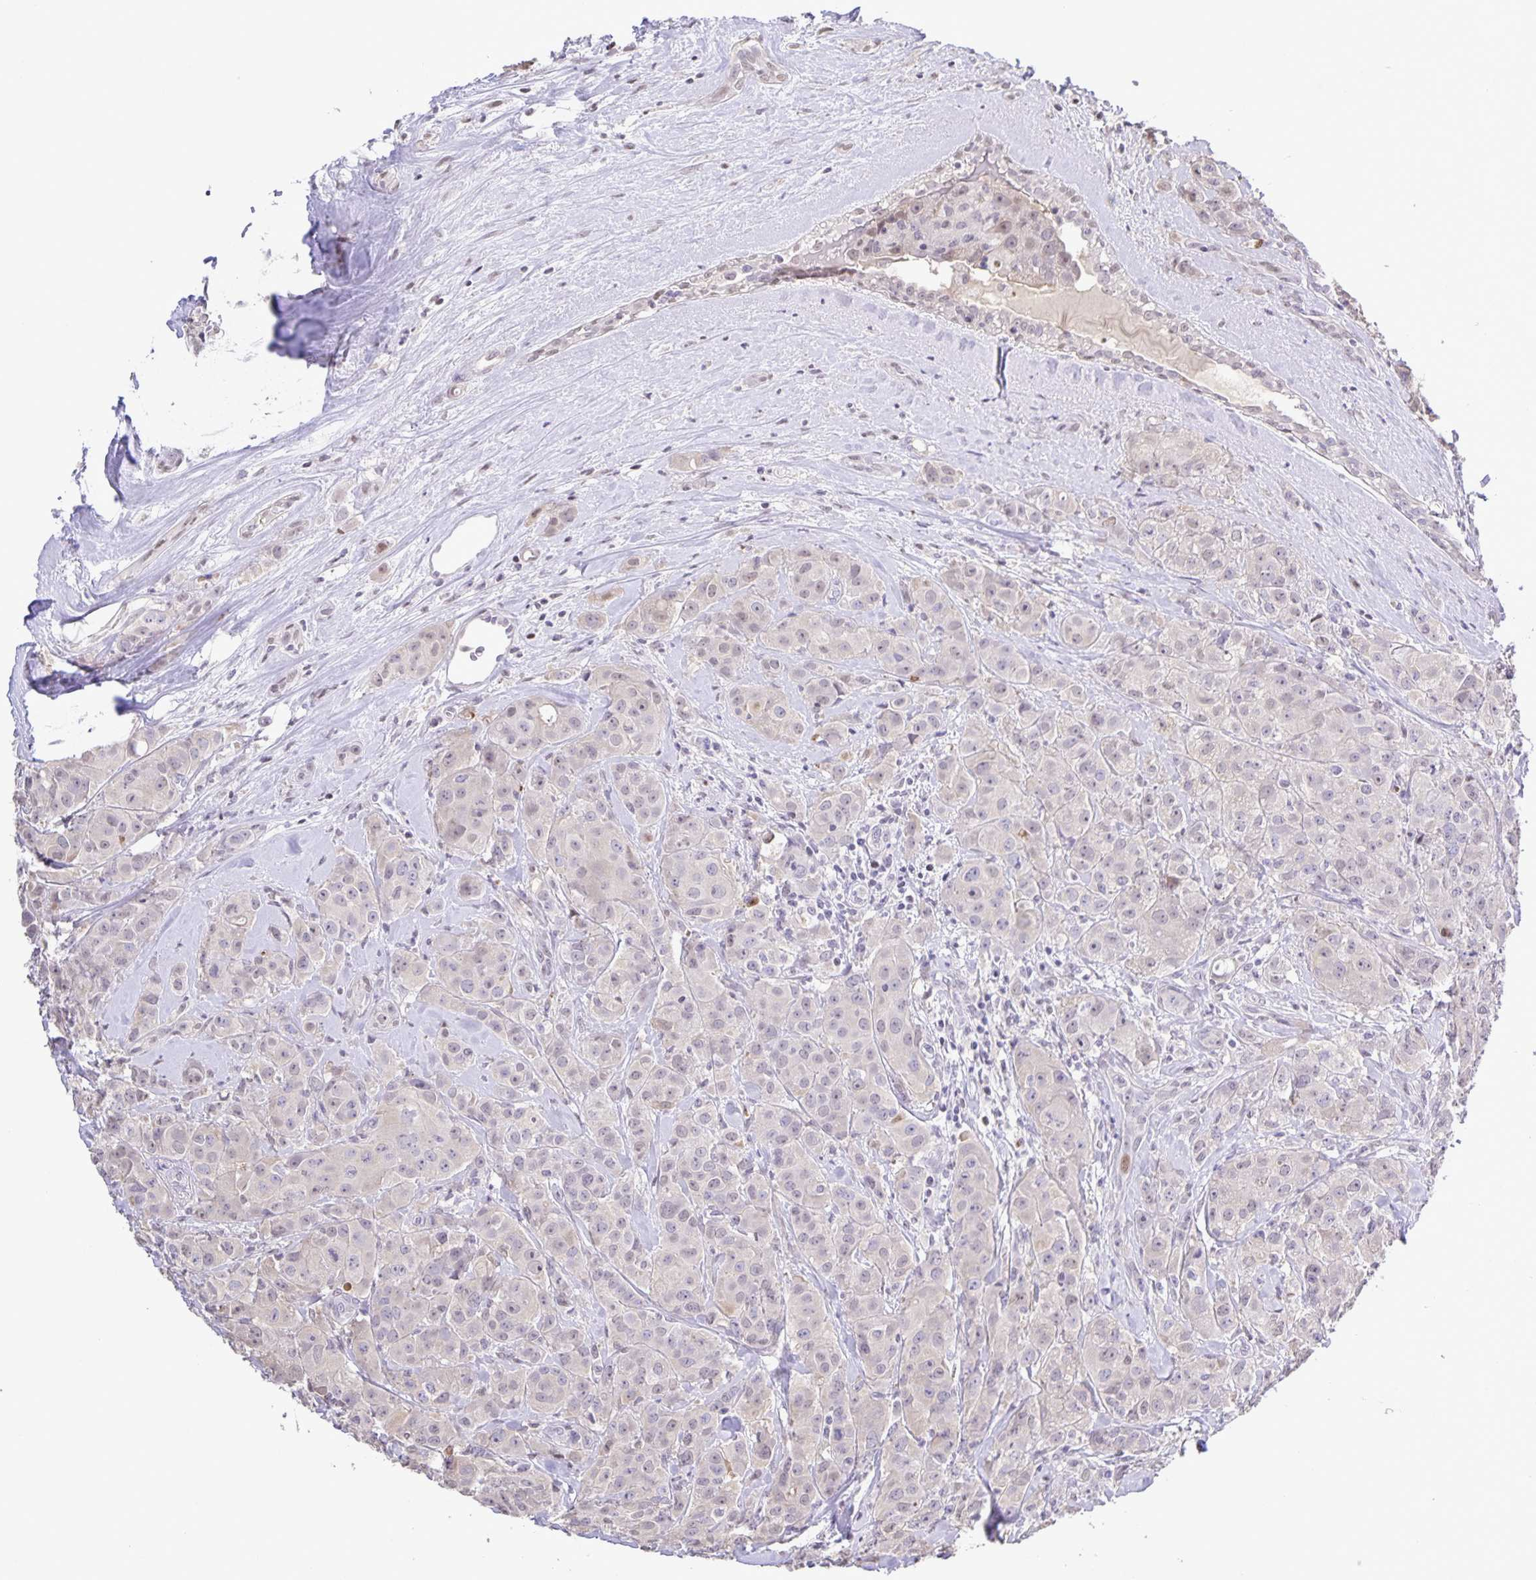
{"staining": {"intensity": "negative", "quantity": "none", "location": "none"}, "tissue": "breast cancer", "cell_type": "Tumor cells", "image_type": "cancer", "snomed": [{"axis": "morphology", "description": "Normal tissue, NOS"}, {"axis": "morphology", "description": "Duct carcinoma"}, {"axis": "topography", "description": "Breast"}], "caption": "IHC photomicrograph of neoplastic tissue: breast cancer (intraductal carcinoma) stained with DAB reveals no significant protein staining in tumor cells. (DAB immunohistochemistry (IHC) visualized using brightfield microscopy, high magnification).", "gene": "ONECUT2", "patient": {"sex": "female", "age": 43}}